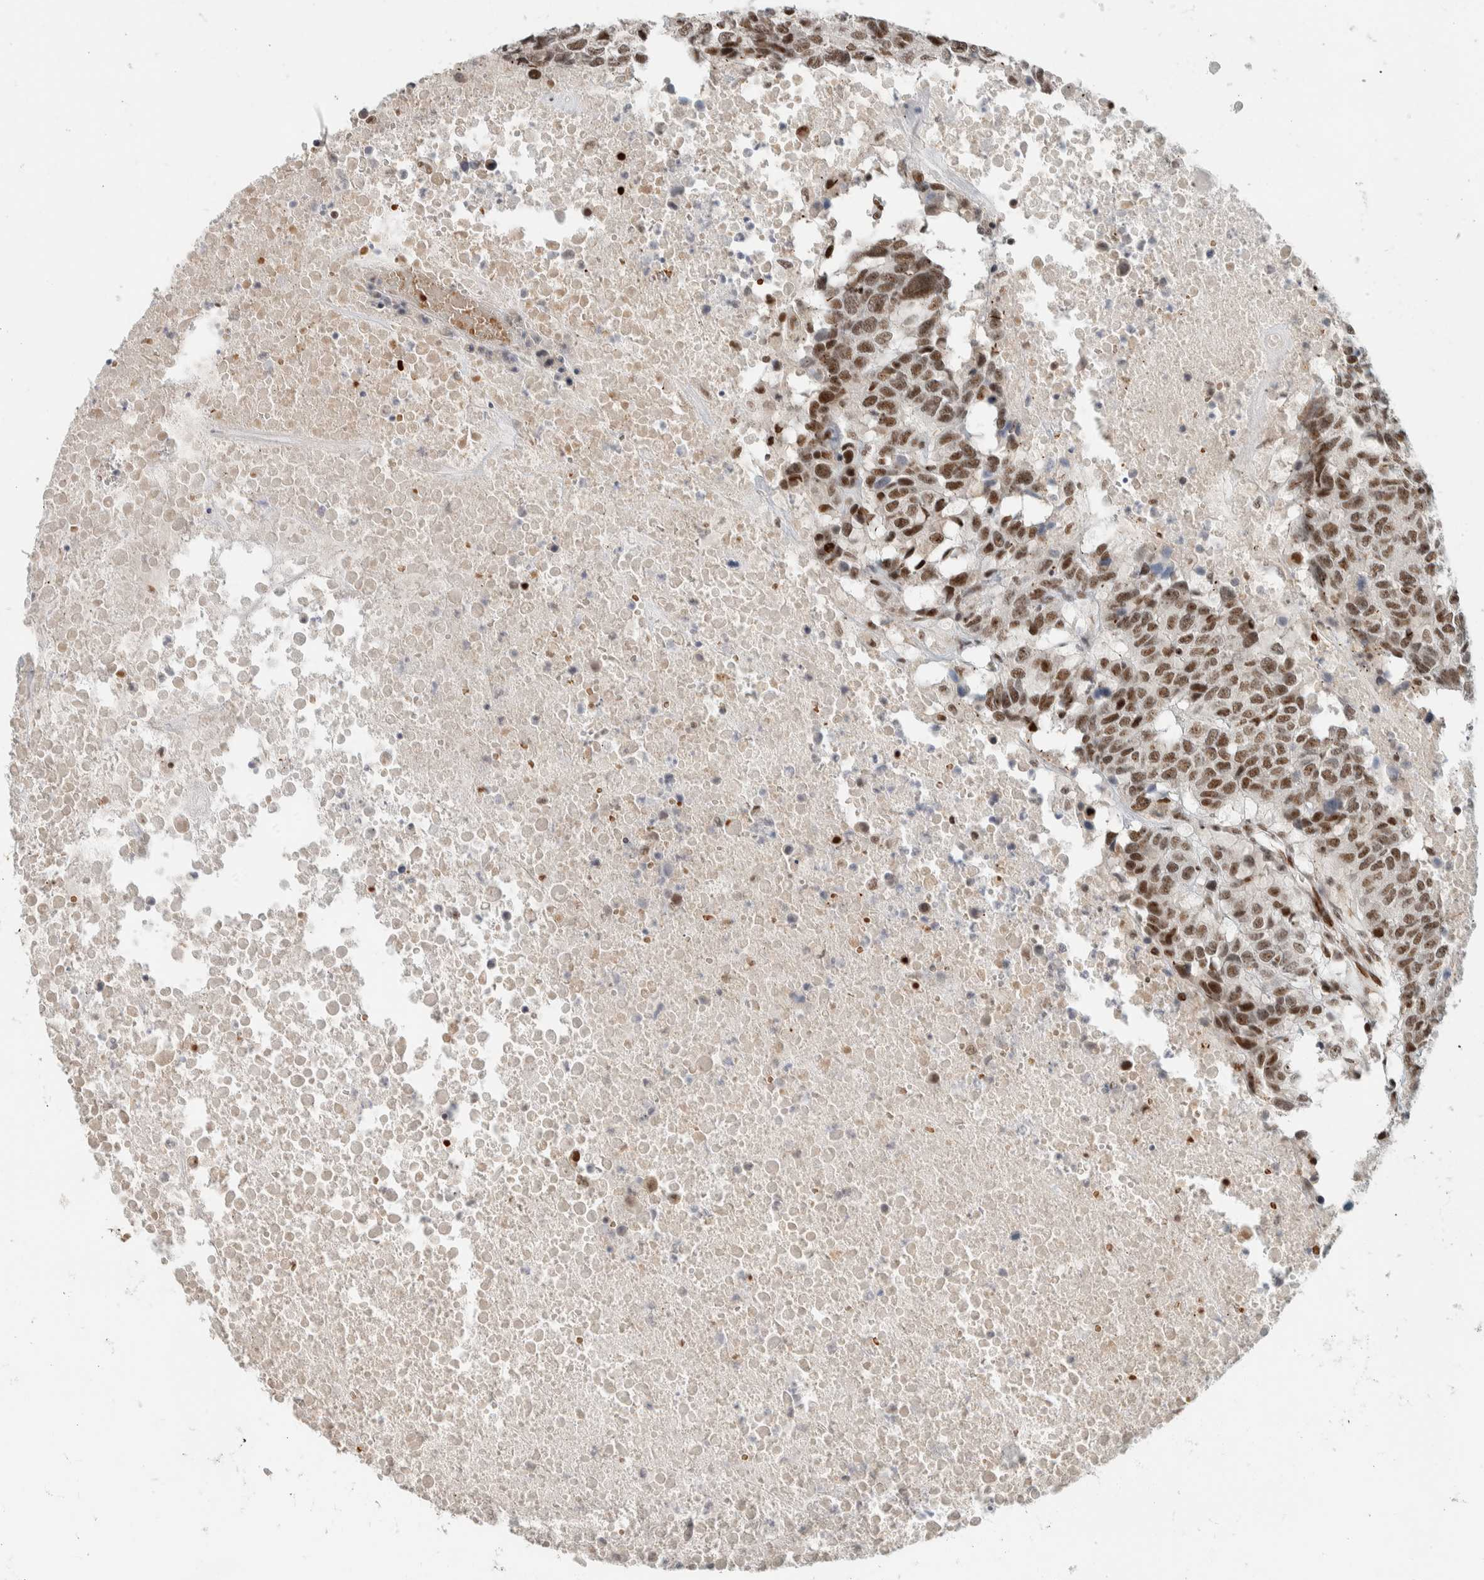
{"staining": {"intensity": "moderate", "quantity": ">75%", "location": "nuclear"}, "tissue": "head and neck cancer", "cell_type": "Tumor cells", "image_type": "cancer", "snomed": [{"axis": "morphology", "description": "Squamous cell carcinoma, NOS"}, {"axis": "topography", "description": "Head-Neck"}], "caption": "Human squamous cell carcinoma (head and neck) stained with a protein marker demonstrates moderate staining in tumor cells.", "gene": "ZBTB2", "patient": {"sex": "male", "age": 66}}